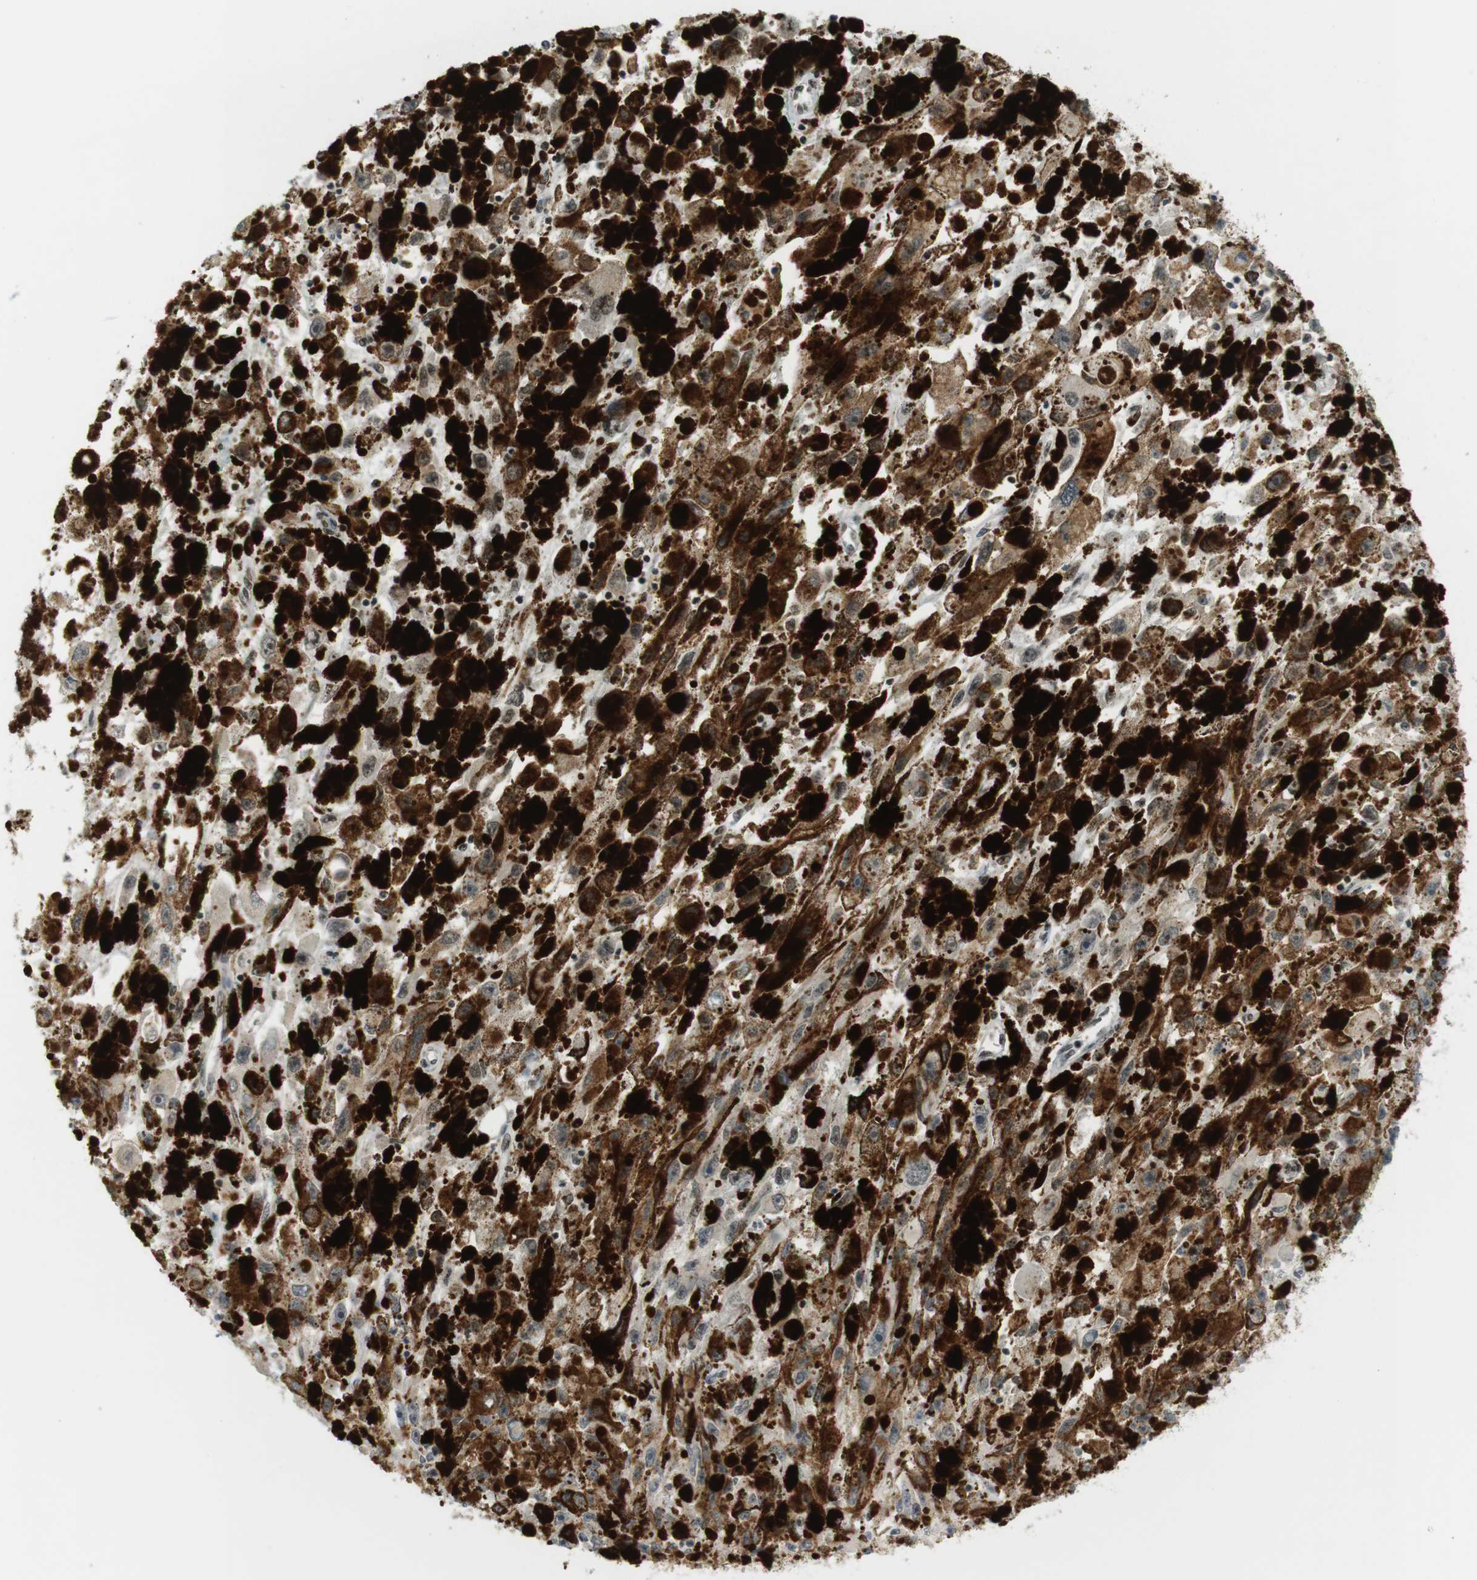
{"staining": {"intensity": "moderate", "quantity": "25%-75%", "location": "cytoplasmic/membranous"}, "tissue": "melanoma", "cell_type": "Tumor cells", "image_type": "cancer", "snomed": [{"axis": "morphology", "description": "Malignant melanoma, NOS"}, {"axis": "topography", "description": "Skin"}], "caption": "Immunohistochemistry (DAB (3,3'-diaminobenzidine)) staining of malignant melanoma exhibits moderate cytoplasmic/membranous protein positivity in approximately 25%-75% of tumor cells. (DAB (3,3'-diaminobenzidine) IHC with brightfield microscopy, high magnification).", "gene": "DMC1", "patient": {"sex": "female", "age": 104}}